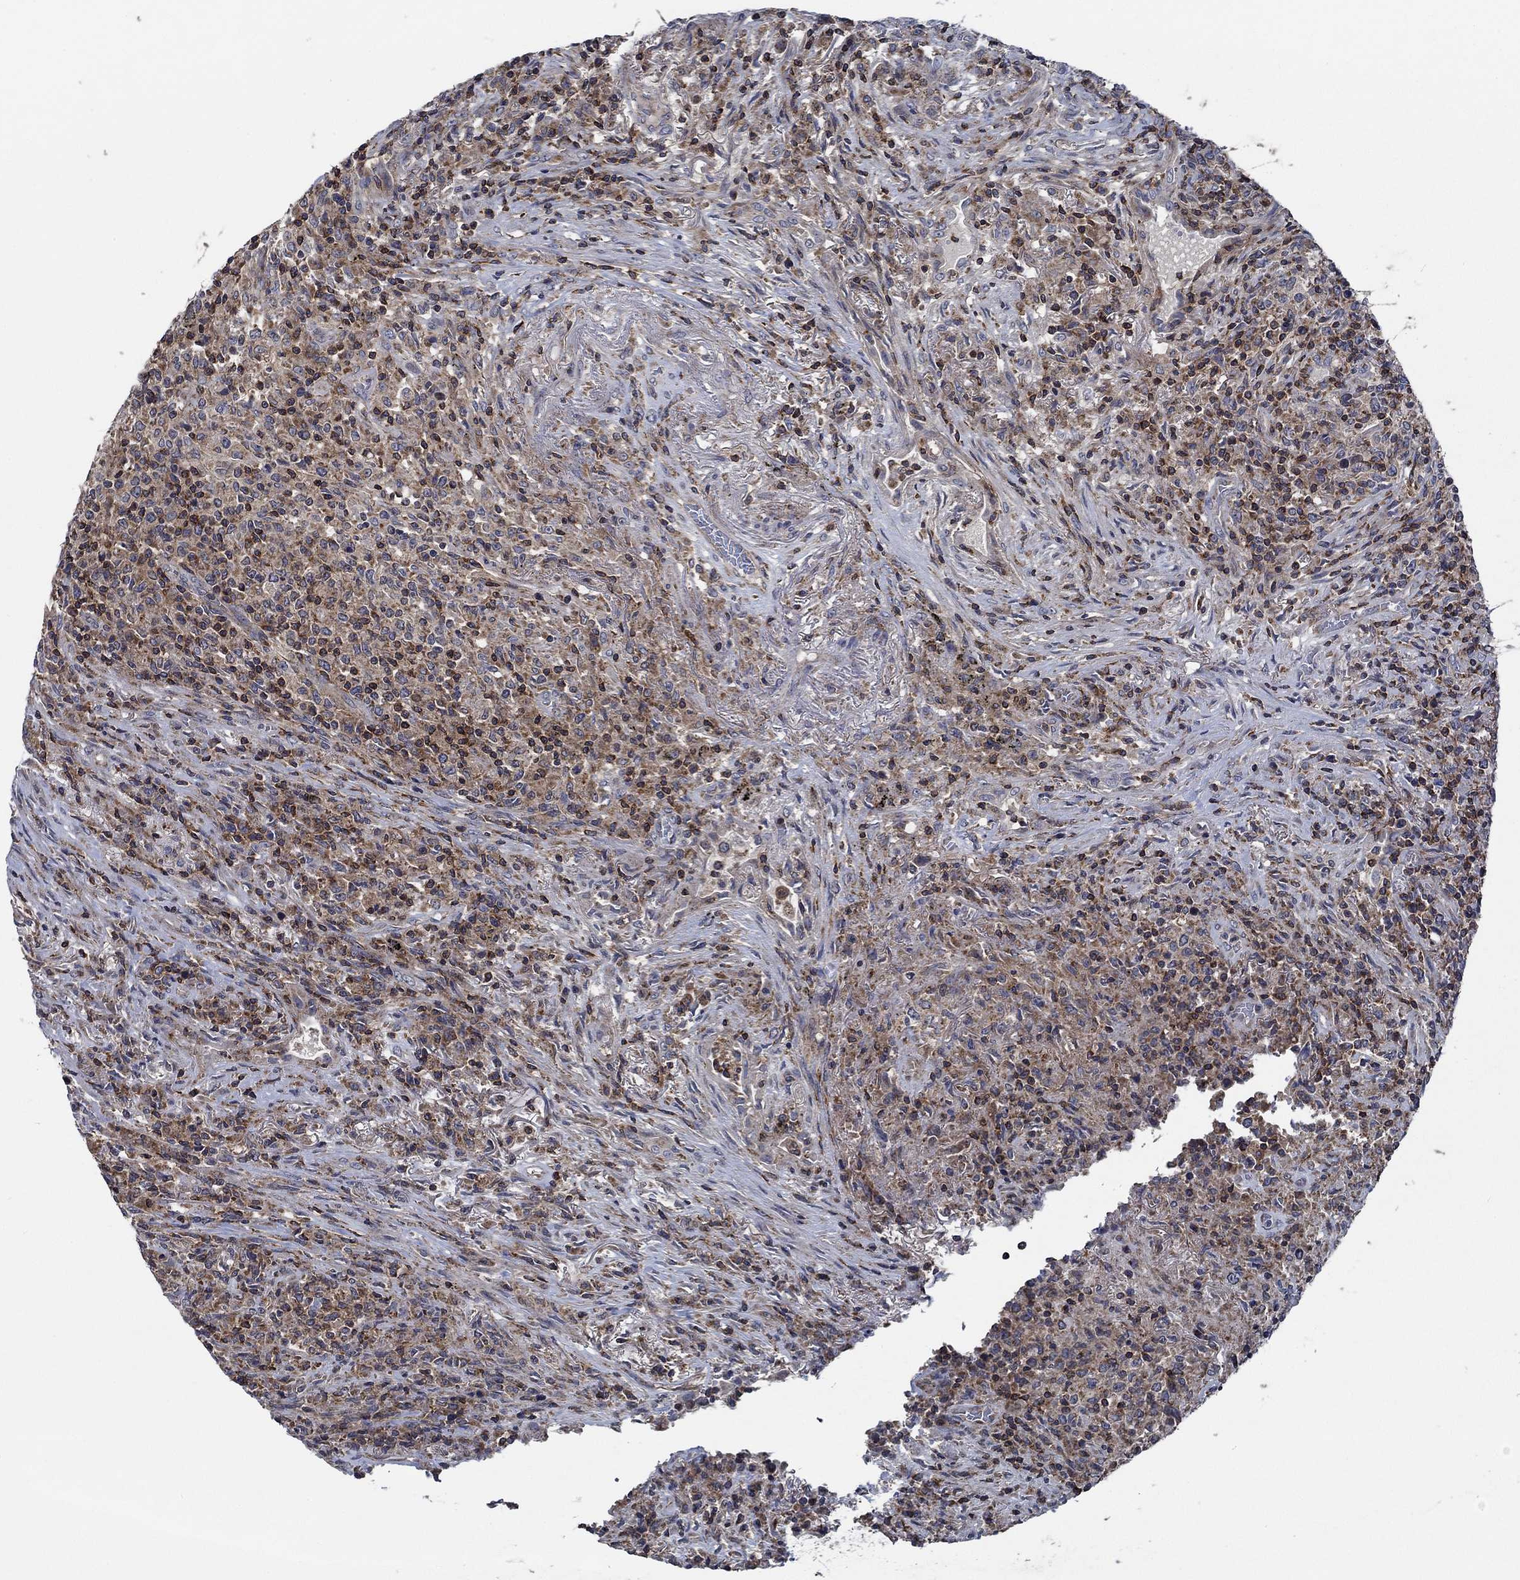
{"staining": {"intensity": "weak", "quantity": ">75%", "location": "cytoplasmic/membranous"}, "tissue": "lymphoma", "cell_type": "Tumor cells", "image_type": "cancer", "snomed": [{"axis": "morphology", "description": "Malignant lymphoma, non-Hodgkin's type, High grade"}, {"axis": "topography", "description": "Lung"}], "caption": "Lymphoma stained for a protein (brown) demonstrates weak cytoplasmic/membranous positive expression in approximately >75% of tumor cells.", "gene": "STXBP6", "patient": {"sex": "male", "age": 79}}